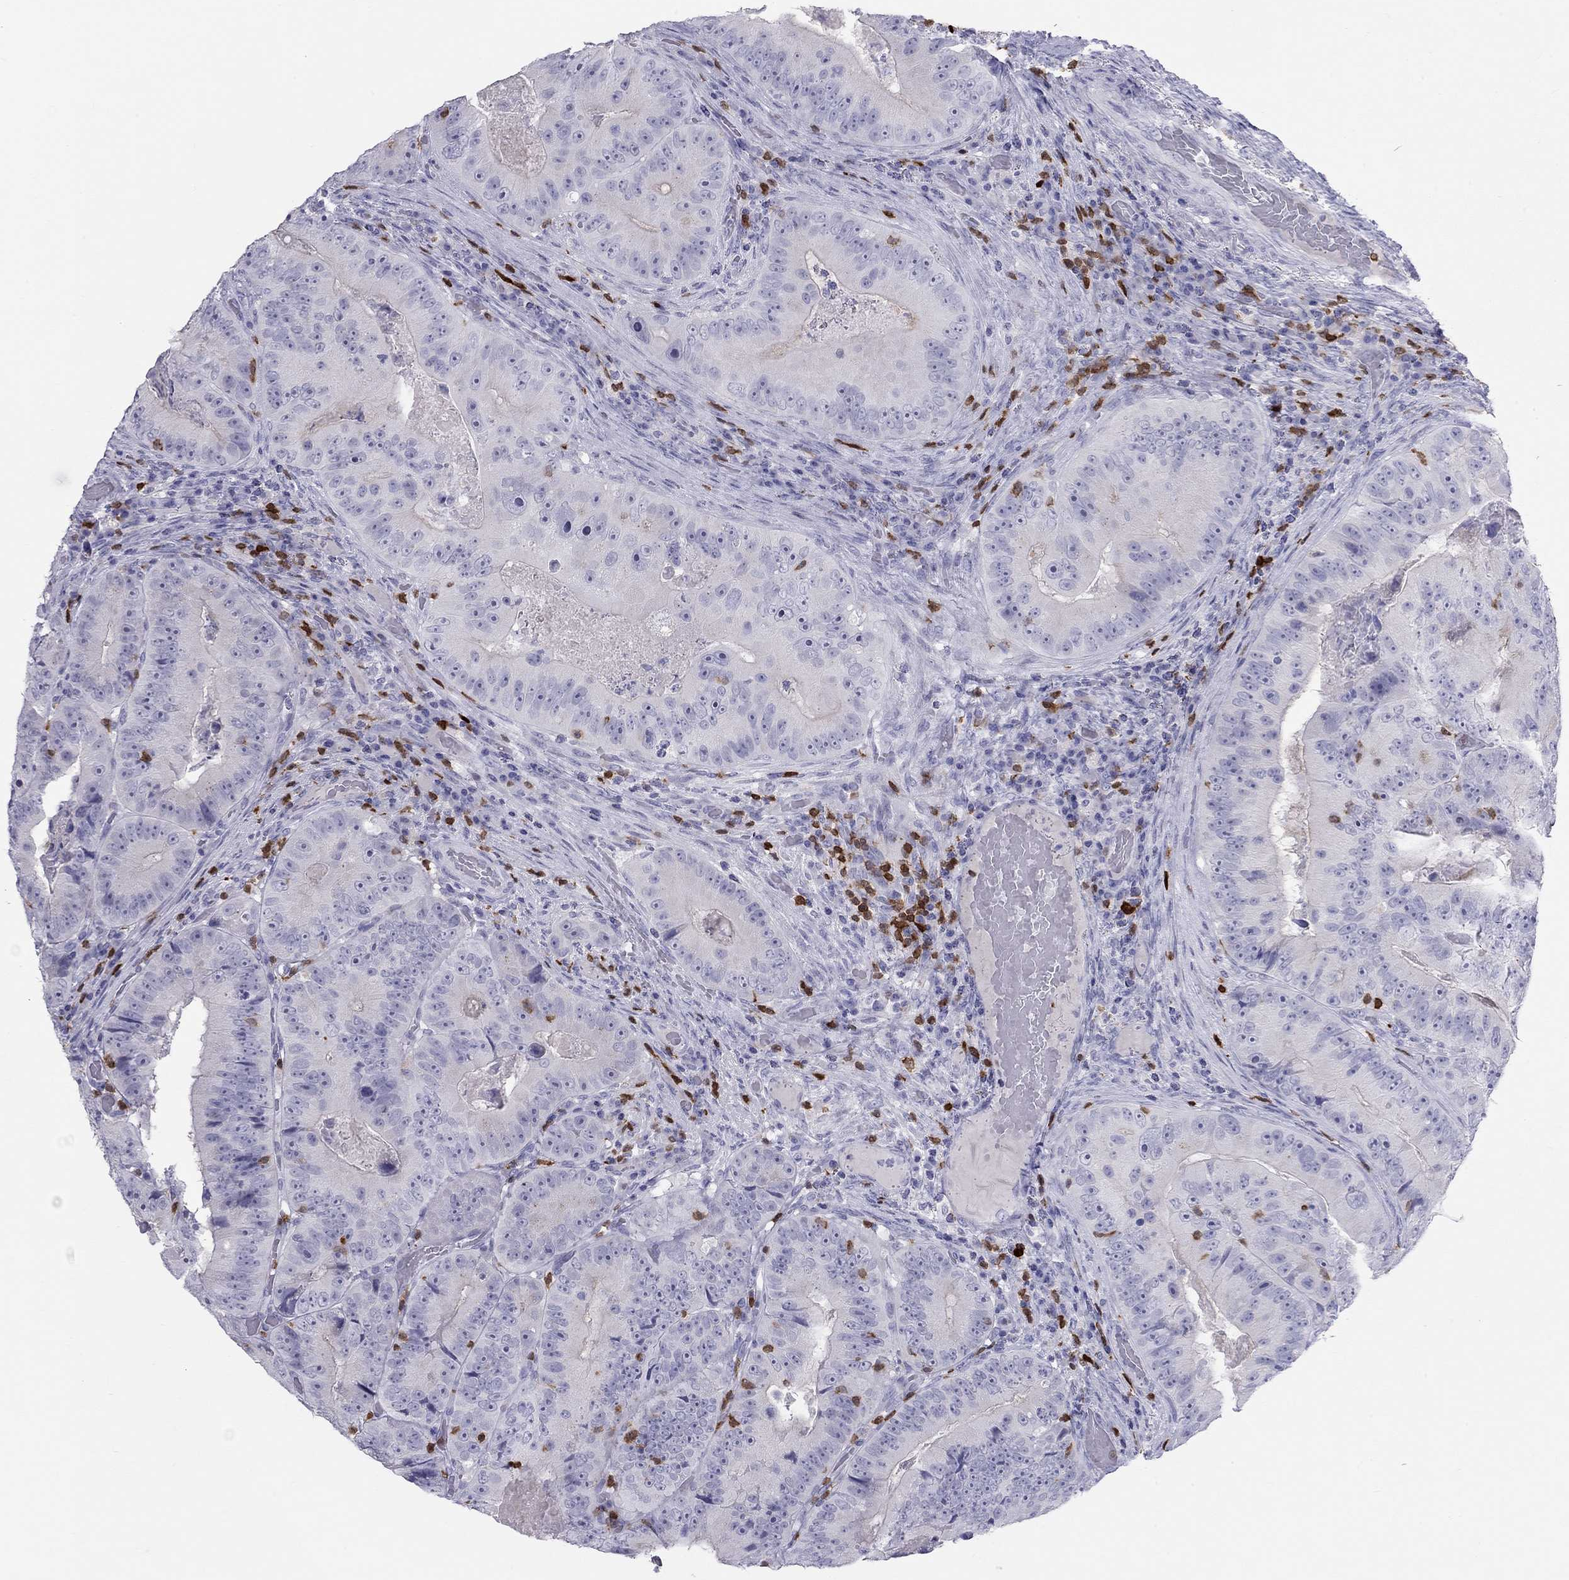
{"staining": {"intensity": "negative", "quantity": "none", "location": "none"}, "tissue": "colorectal cancer", "cell_type": "Tumor cells", "image_type": "cancer", "snomed": [{"axis": "morphology", "description": "Adenocarcinoma, NOS"}, {"axis": "topography", "description": "Colon"}], "caption": "Tumor cells are negative for brown protein staining in colorectal adenocarcinoma.", "gene": "SH2D2A", "patient": {"sex": "female", "age": 86}}